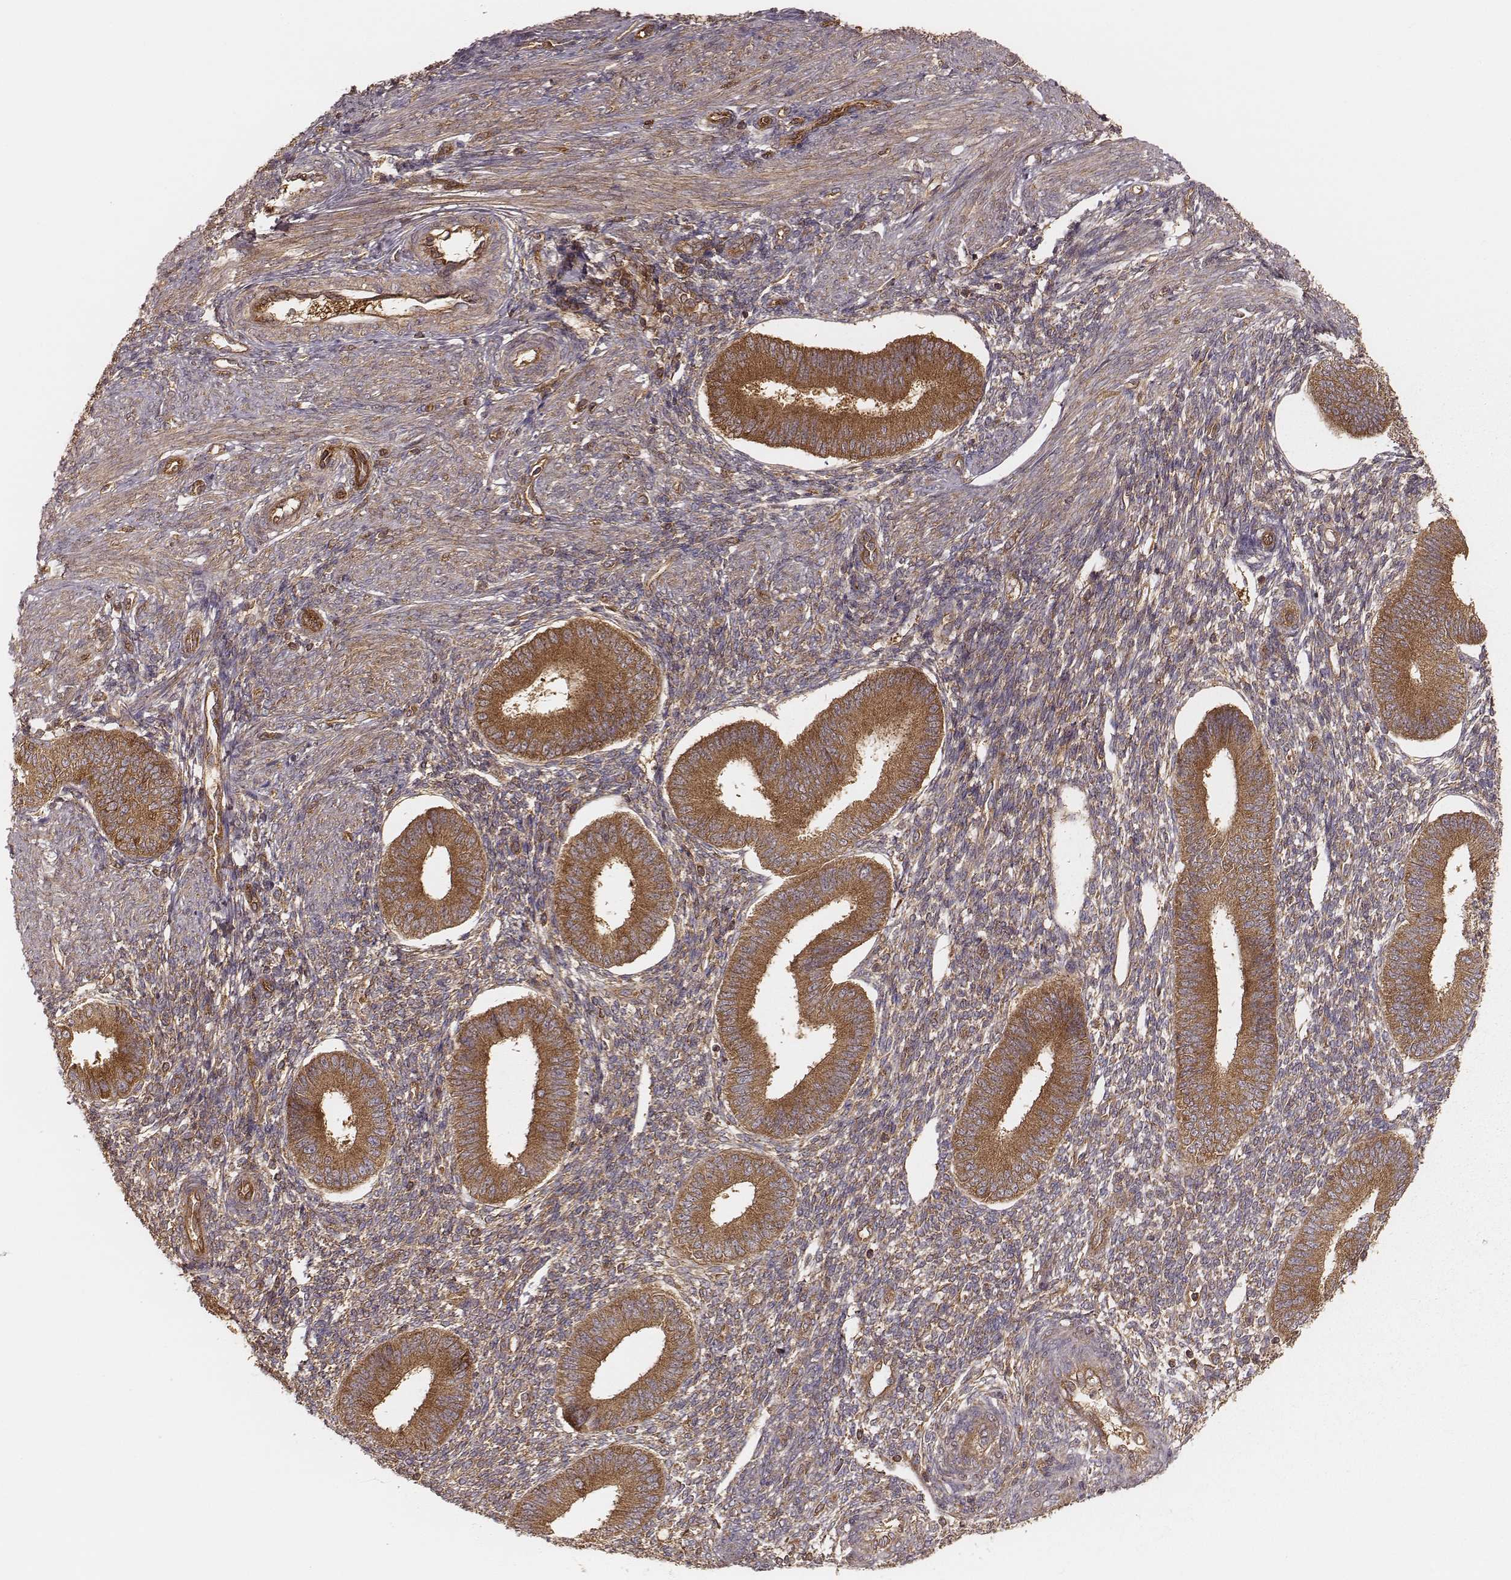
{"staining": {"intensity": "weak", "quantity": ">75%", "location": "cytoplasmic/membranous"}, "tissue": "endometrium", "cell_type": "Cells in endometrial stroma", "image_type": "normal", "snomed": [{"axis": "morphology", "description": "Normal tissue, NOS"}, {"axis": "topography", "description": "Endometrium"}], "caption": "DAB immunohistochemical staining of benign human endometrium displays weak cytoplasmic/membranous protein staining in approximately >75% of cells in endometrial stroma.", "gene": "CARS1", "patient": {"sex": "female", "age": 39}}